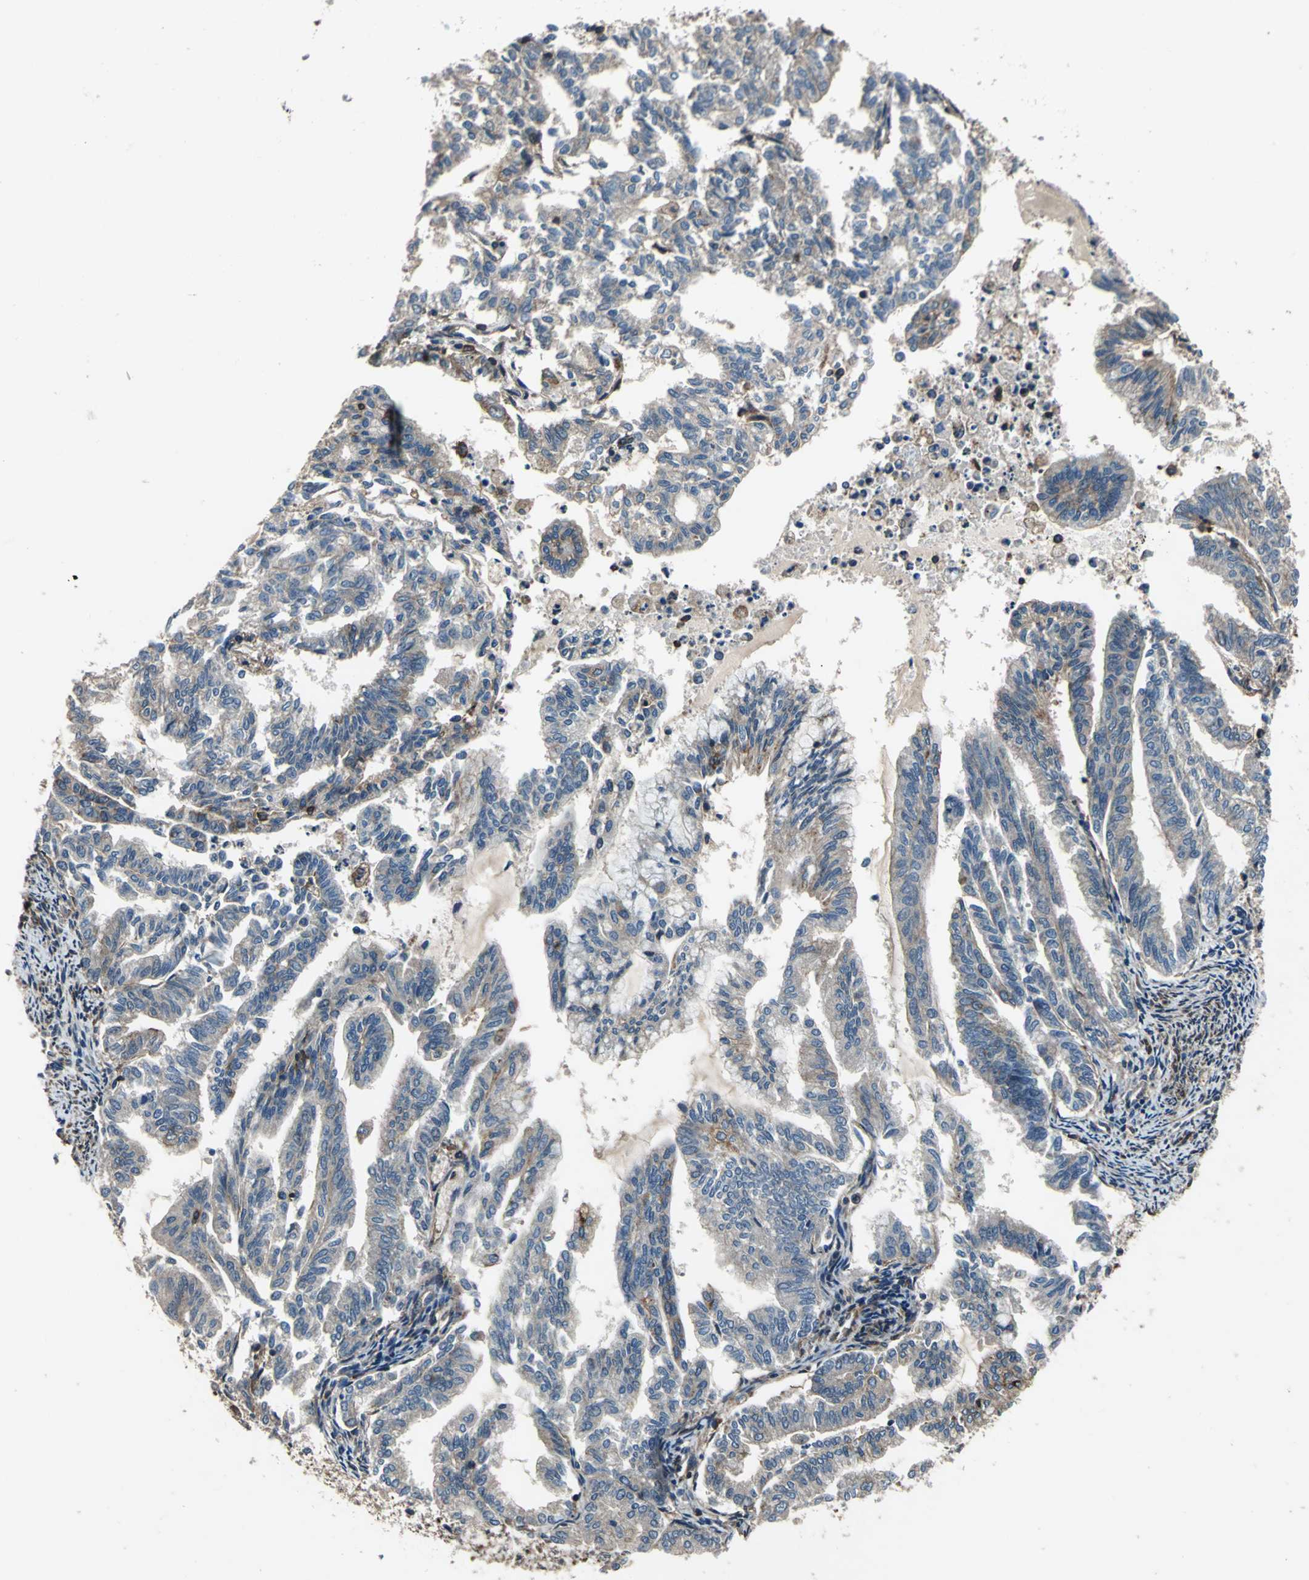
{"staining": {"intensity": "moderate", "quantity": "25%-75%", "location": "cytoplasmic/membranous"}, "tissue": "endometrial cancer", "cell_type": "Tumor cells", "image_type": "cancer", "snomed": [{"axis": "morphology", "description": "Adenocarcinoma, NOS"}, {"axis": "topography", "description": "Endometrium"}], "caption": "High-magnification brightfield microscopy of adenocarcinoma (endometrial) stained with DAB (brown) and counterstained with hematoxylin (blue). tumor cells exhibit moderate cytoplasmic/membranous staining is seen in approximately25%-75% of cells.", "gene": "PARVA", "patient": {"sex": "female", "age": 79}}